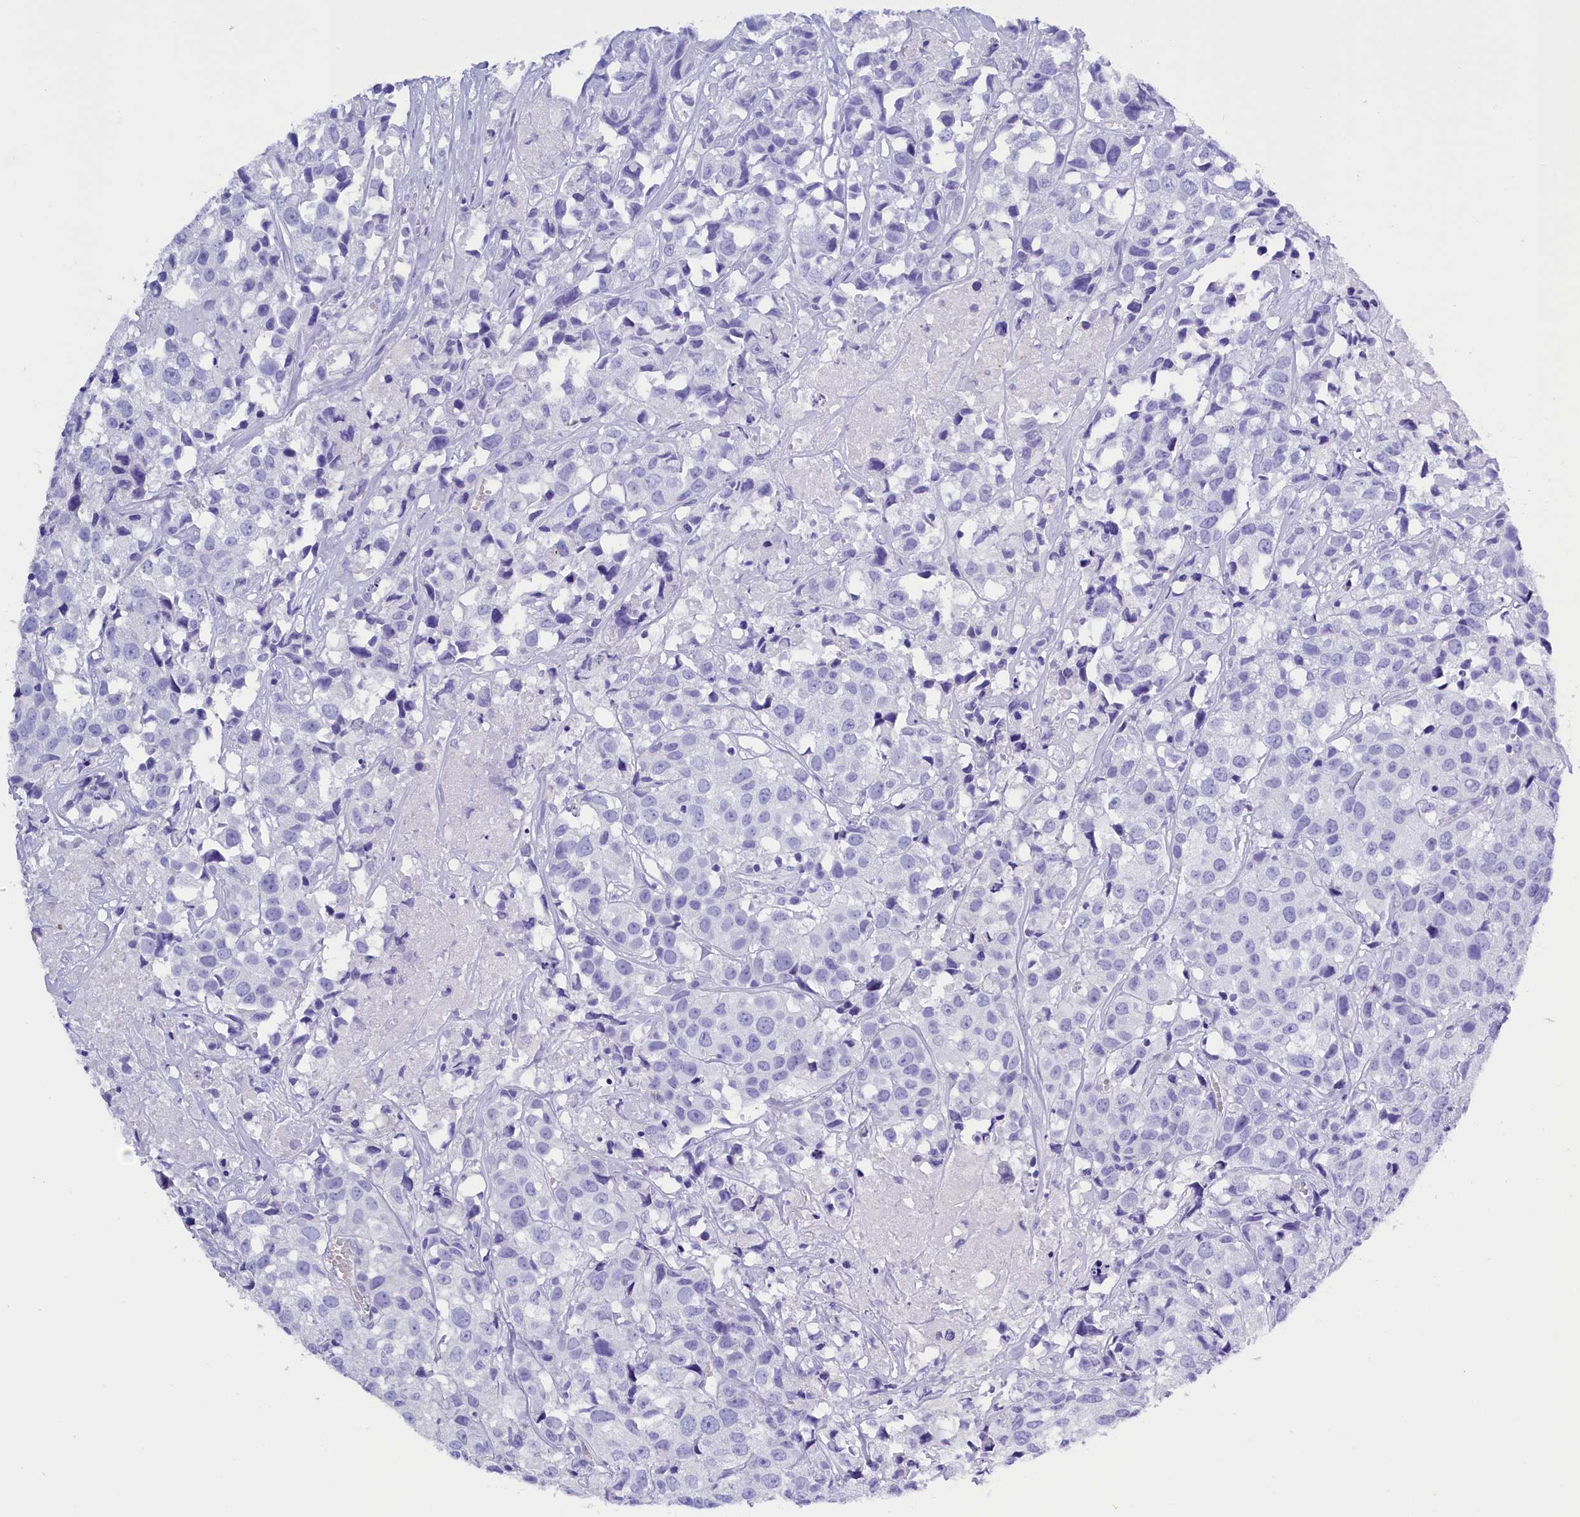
{"staining": {"intensity": "negative", "quantity": "none", "location": "none"}, "tissue": "urothelial cancer", "cell_type": "Tumor cells", "image_type": "cancer", "snomed": [{"axis": "morphology", "description": "Urothelial carcinoma, High grade"}, {"axis": "topography", "description": "Urinary bladder"}], "caption": "Urothelial carcinoma (high-grade) was stained to show a protein in brown. There is no significant positivity in tumor cells.", "gene": "CLC", "patient": {"sex": "female", "age": 75}}